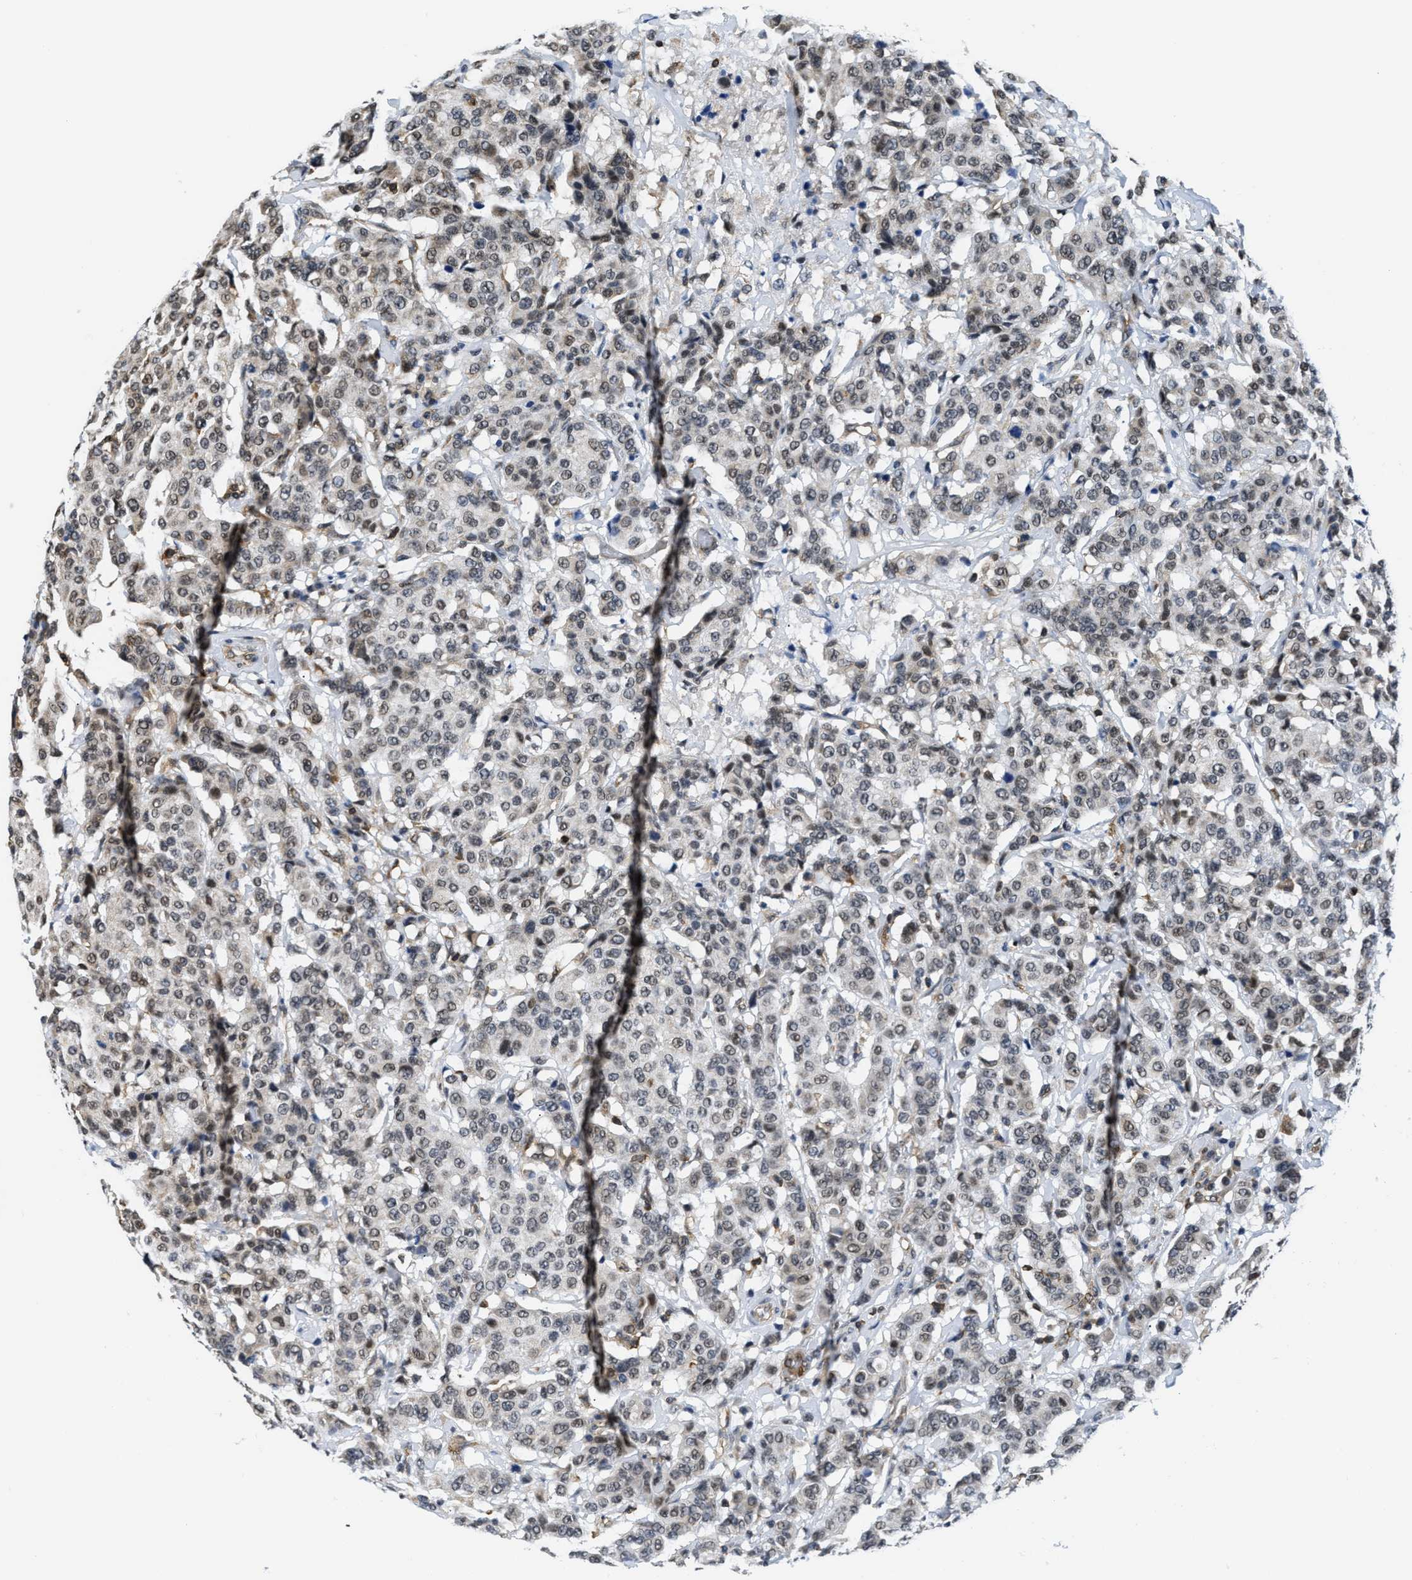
{"staining": {"intensity": "weak", "quantity": "25%-75%", "location": "nuclear"}, "tissue": "breast cancer", "cell_type": "Tumor cells", "image_type": "cancer", "snomed": [{"axis": "morphology", "description": "Duct carcinoma"}, {"axis": "topography", "description": "Breast"}], "caption": "Immunohistochemistry histopathology image of human invasive ductal carcinoma (breast) stained for a protein (brown), which demonstrates low levels of weak nuclear positivity in about 25%-75% of tumor cells.", "gene": "STK10", "patient": {"sex": "female", "age": 27}}